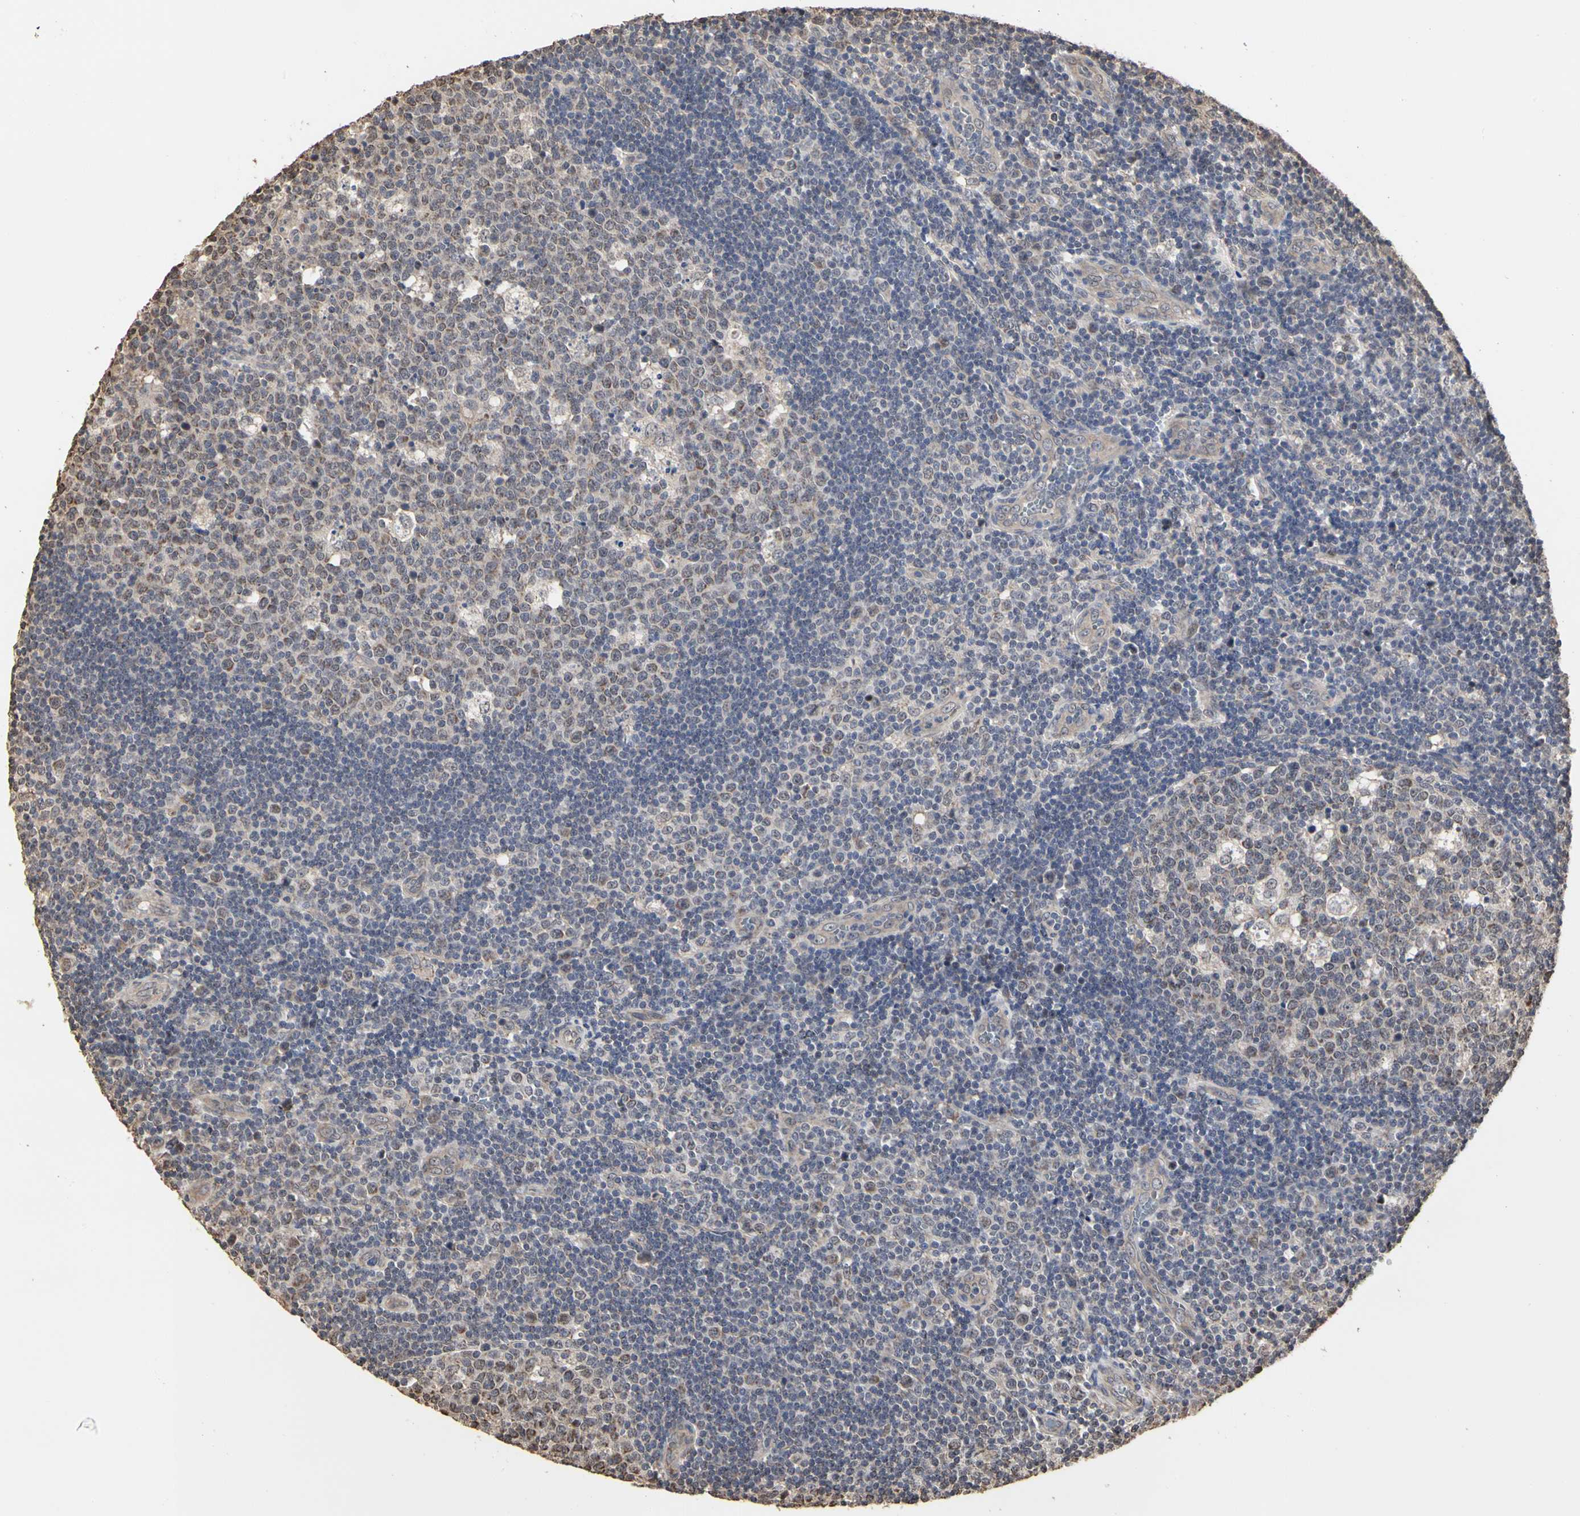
{"staining": {"intensity": "moderate", "quantity": "25%-75%", "location": "cytoplasmic/membranous,nuclear"}, "tissue": "lymph node", "cell_type": "Germinal center cells", "image_type": "normal", "snomed": [{"axis": "morphology", "description": "Normal tissue, NOS"}, {"axis": "topography", "description": "Lymph node"}, {"axis": "topography", "description": "Salivary gland"}], "caption": "About 25%-75% of germinal center cells in benign human lymph node exhibit moderate cytoplasmic/membranous,nuclear protein expression as visualized by brown immunohistochemical staining.", "gene": "TAOK1", "patient": {"sex": "male", "age": 8}}